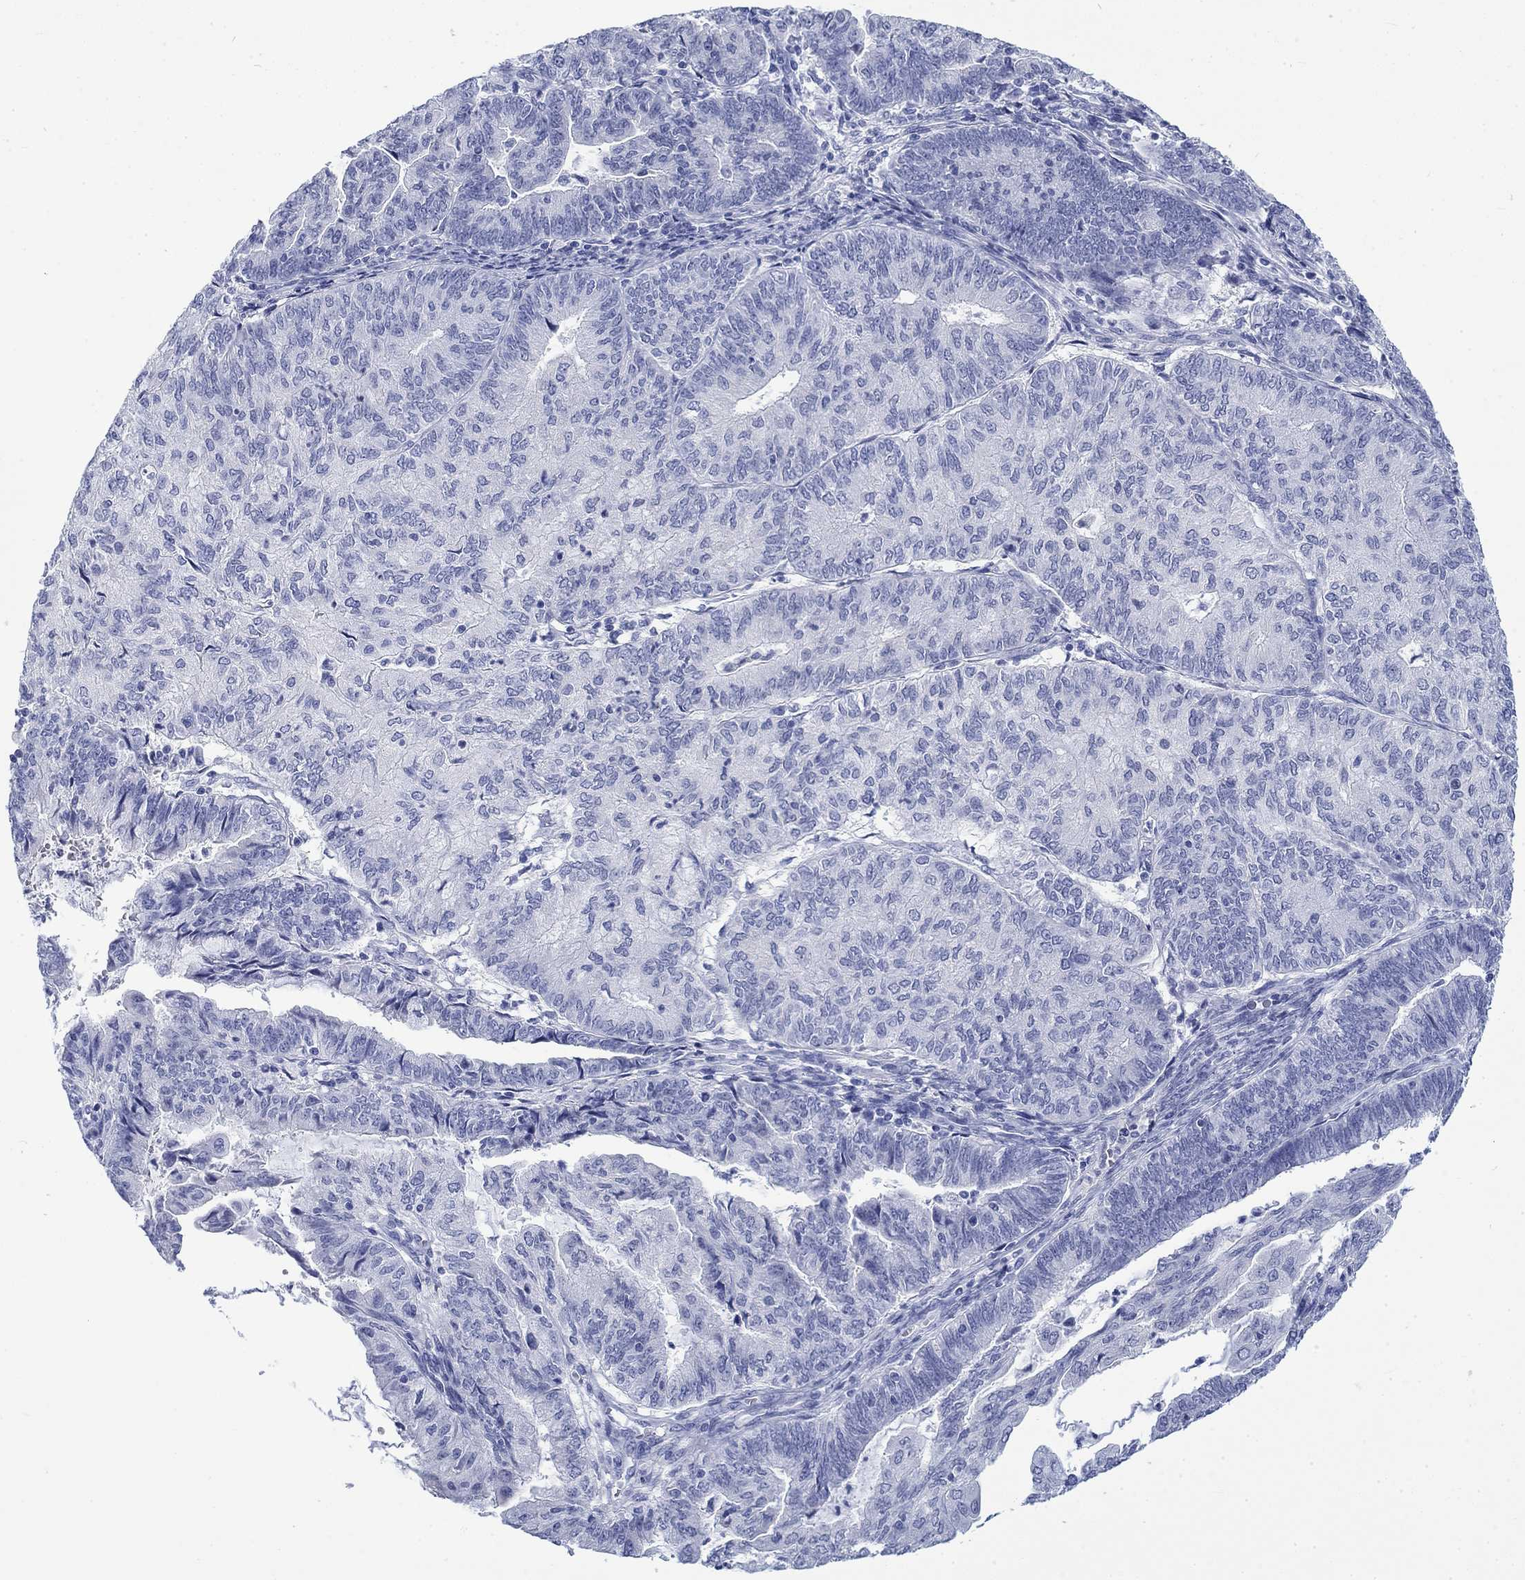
{"staining": {"intensity": "negative", "quantity": "none", "location": "none"}, "tissue": "endometrial cancer", "cell_type": "Tumor cells", "image_type": "cancer", "snomed": [{"axis": "morphology", "description": "Adenocarcinoma, NOS"}, {"axis": "topography", "description": "Endometrium"}], "caption": "Tumor cells show no significant protein expression in endometrial adenocarcinoma.", "gene": "KRT76", "patient": {"sex": "female", "age": 82}}